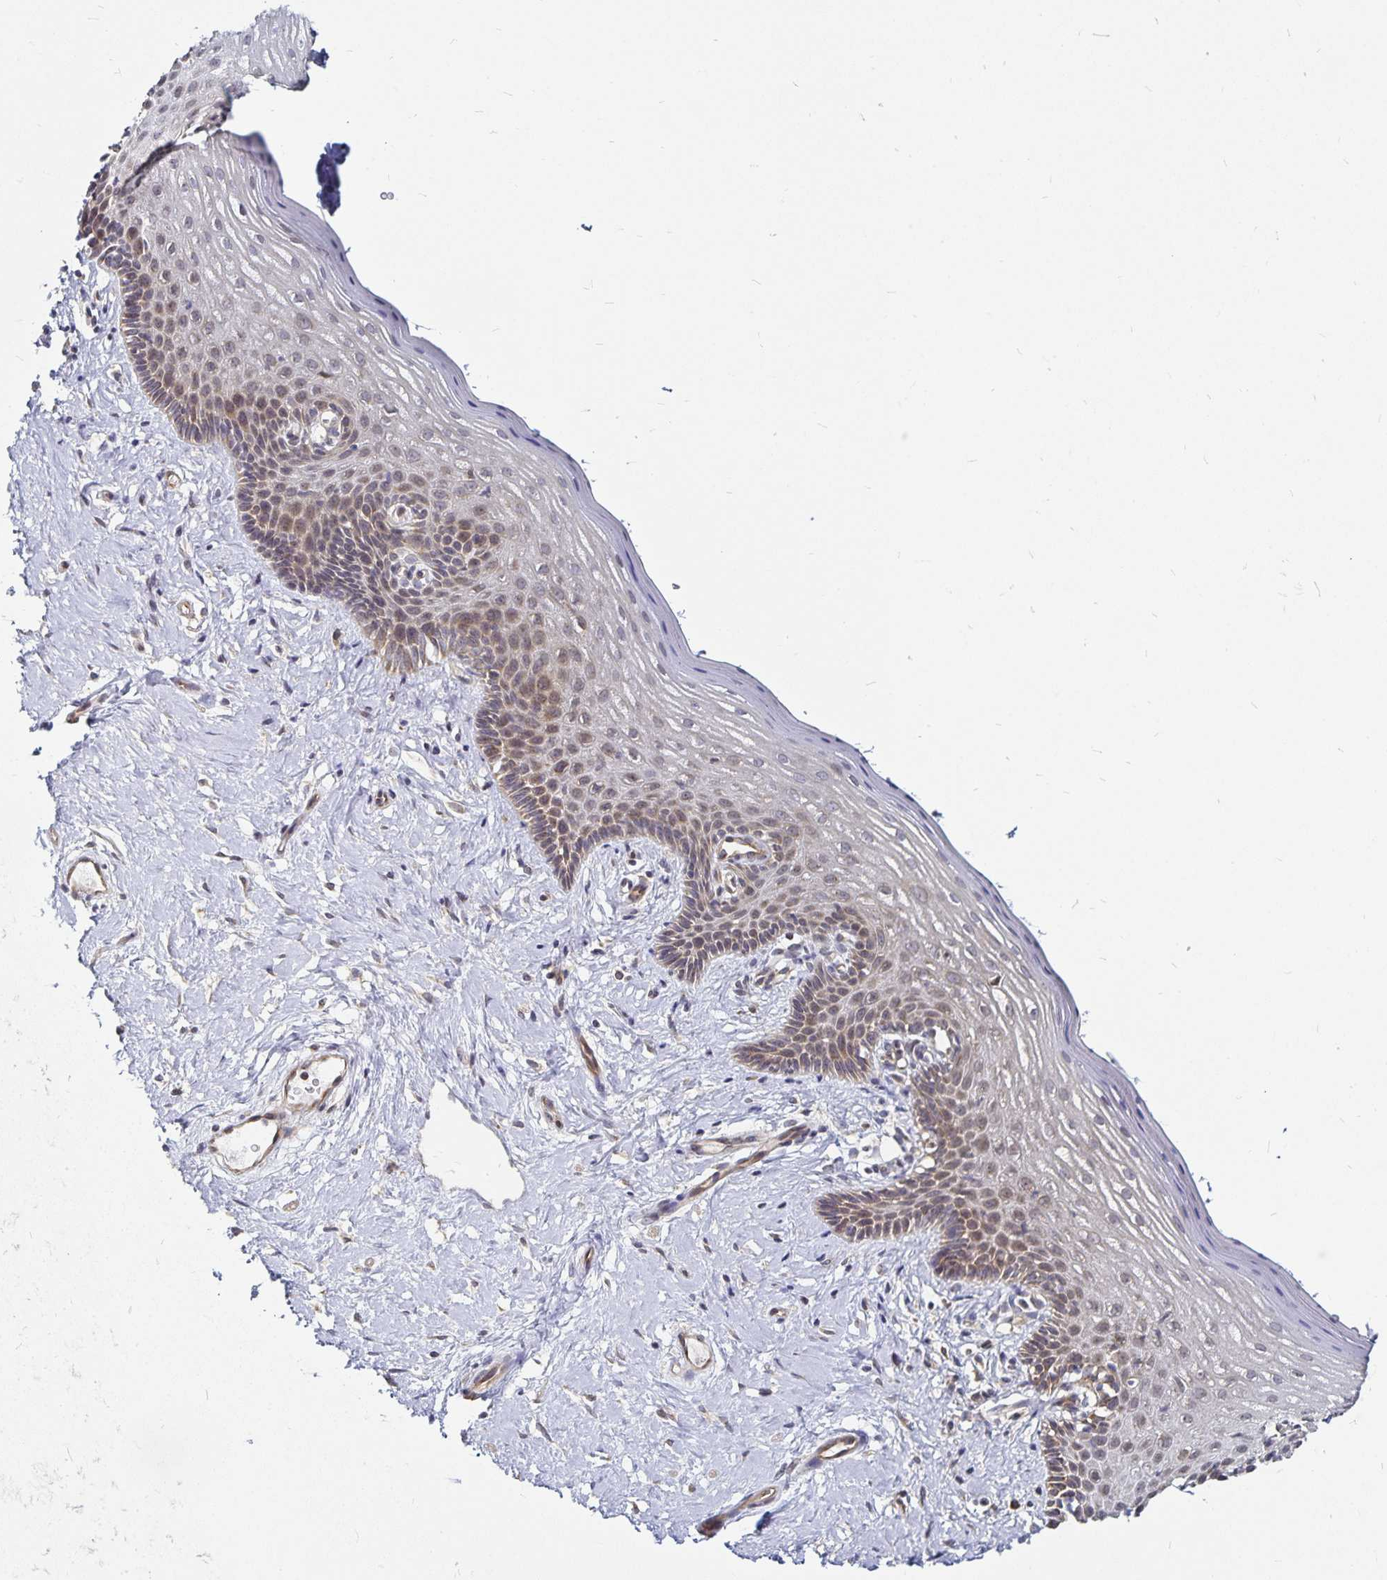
{"staining": {"intensity": "moderate", "quantity": "25%-75%", "location": "cytoplasmic/membranous,nuclear"}, "tissue": "vagina", "cell_type": "Squamous epithelial cells", "image_type": "normal", "snomed": [{"axis": "morphology", "description": "Normal tissue, NOS"}, {"axis": "topography", "description": "Vagina"}], "caption": "A high-resolution image shows immunohistochemistry staining of benign vagina, which reveals moderate cytoplasmic/membranous,nuclear expression in approximately 25%-75% of squamous epithelial cells.", "gene": "CYP27A1", "patient": {"sex": "female", "age": 42}}